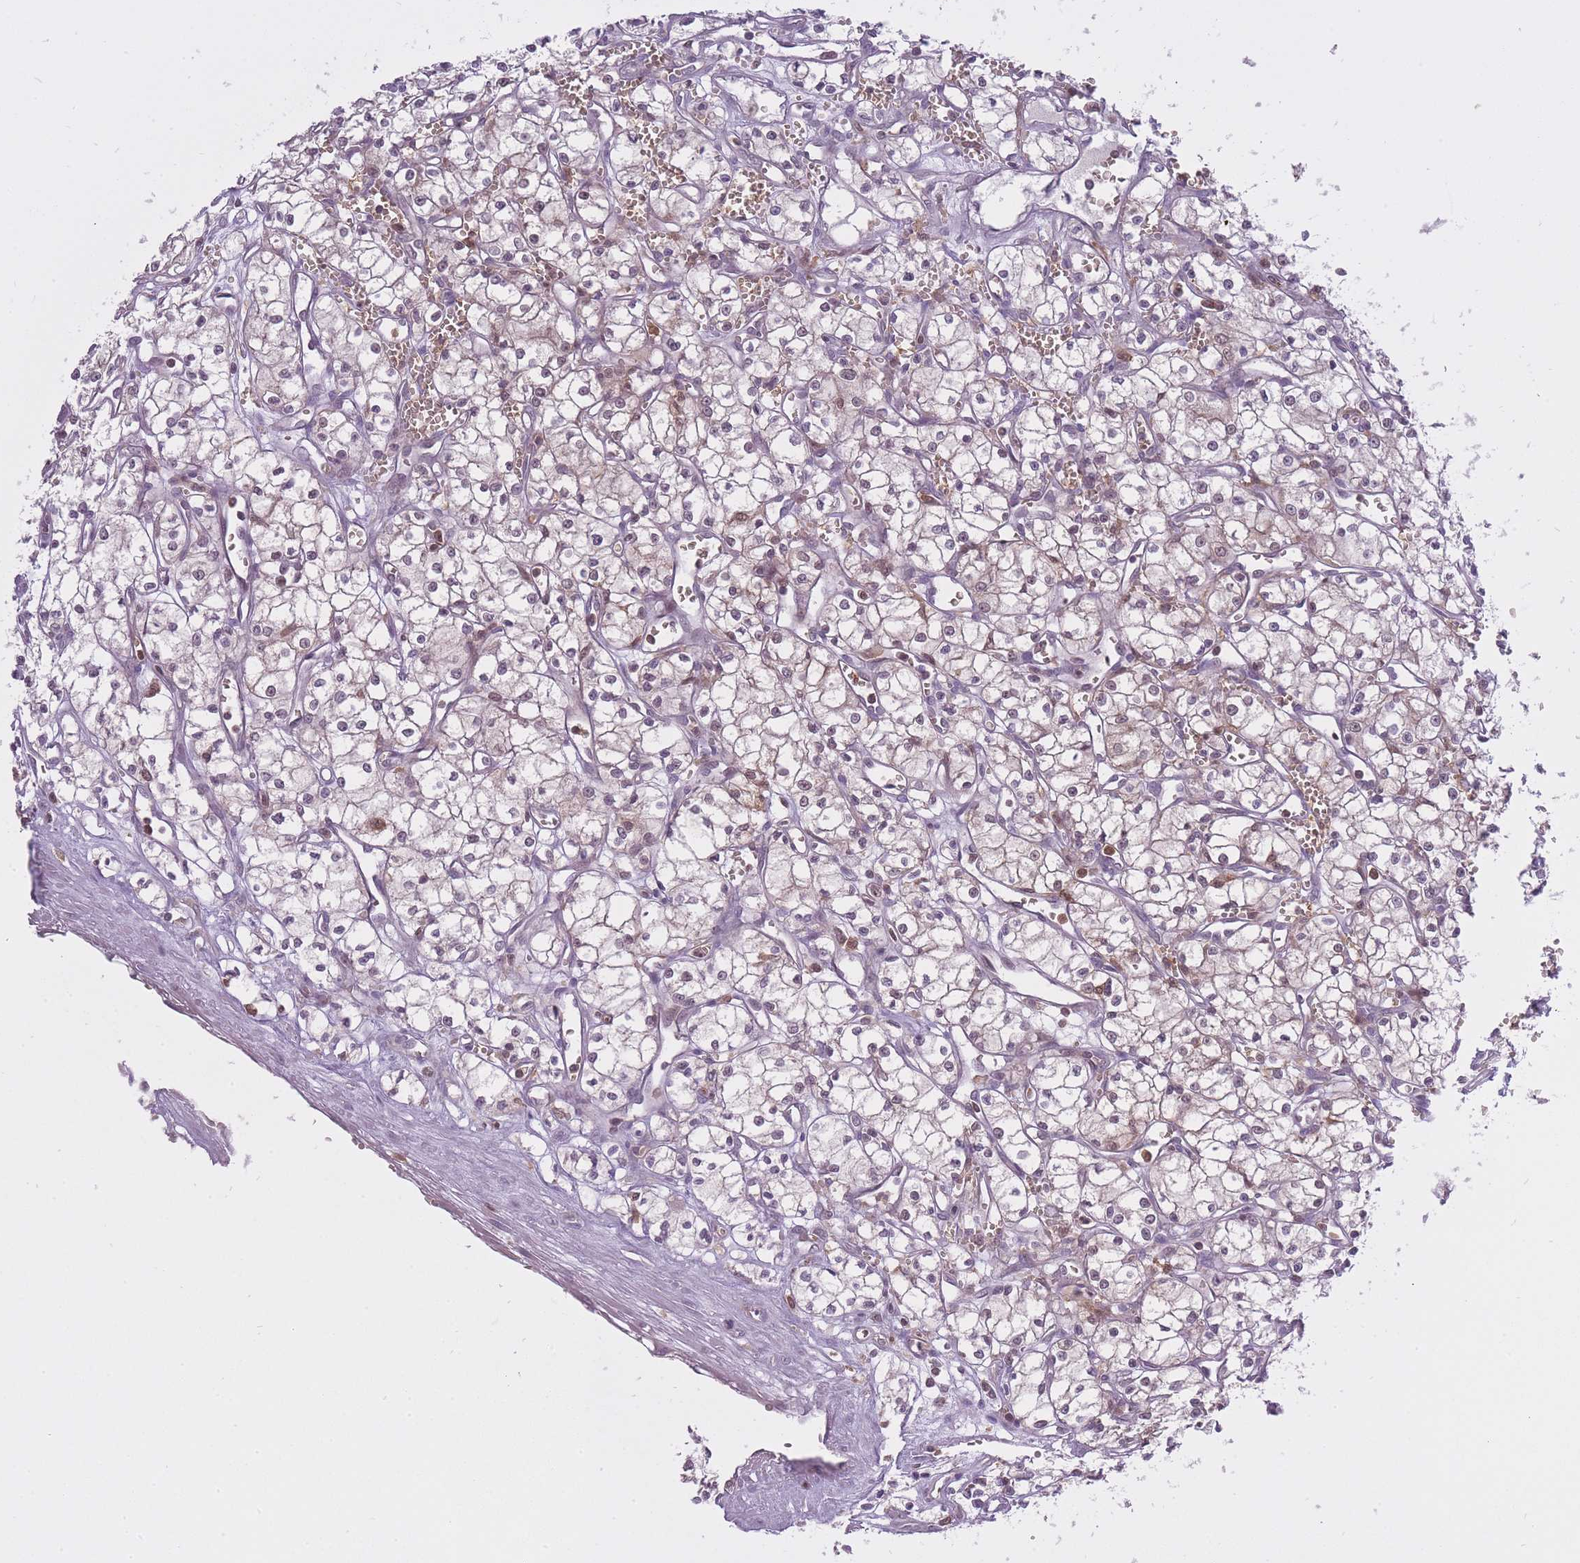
{"staining": {"intensity": "strong", "quantity": "25%-75%", "location": "cytoplasmic/membranous,nuclear"}, "tissue": "renal cancer", "cell_type": "Tumor cells", "image_type": "cancer", "snomed": [{"axis": "morphology", "description": "Adenocarcinoma, NOS"}, {"axis": "topography", "description": "Kidney"}], "caption": "This histopathology image reveals immunohistochemistry staining of human renal cancer (adenocarcinoma), with high strong cytoplasmic/membranous and nuclear expression in about 25%-75% of tumor cells.", "gene": "CXorf38", "patient": {"sex": "male", "age": 59}}